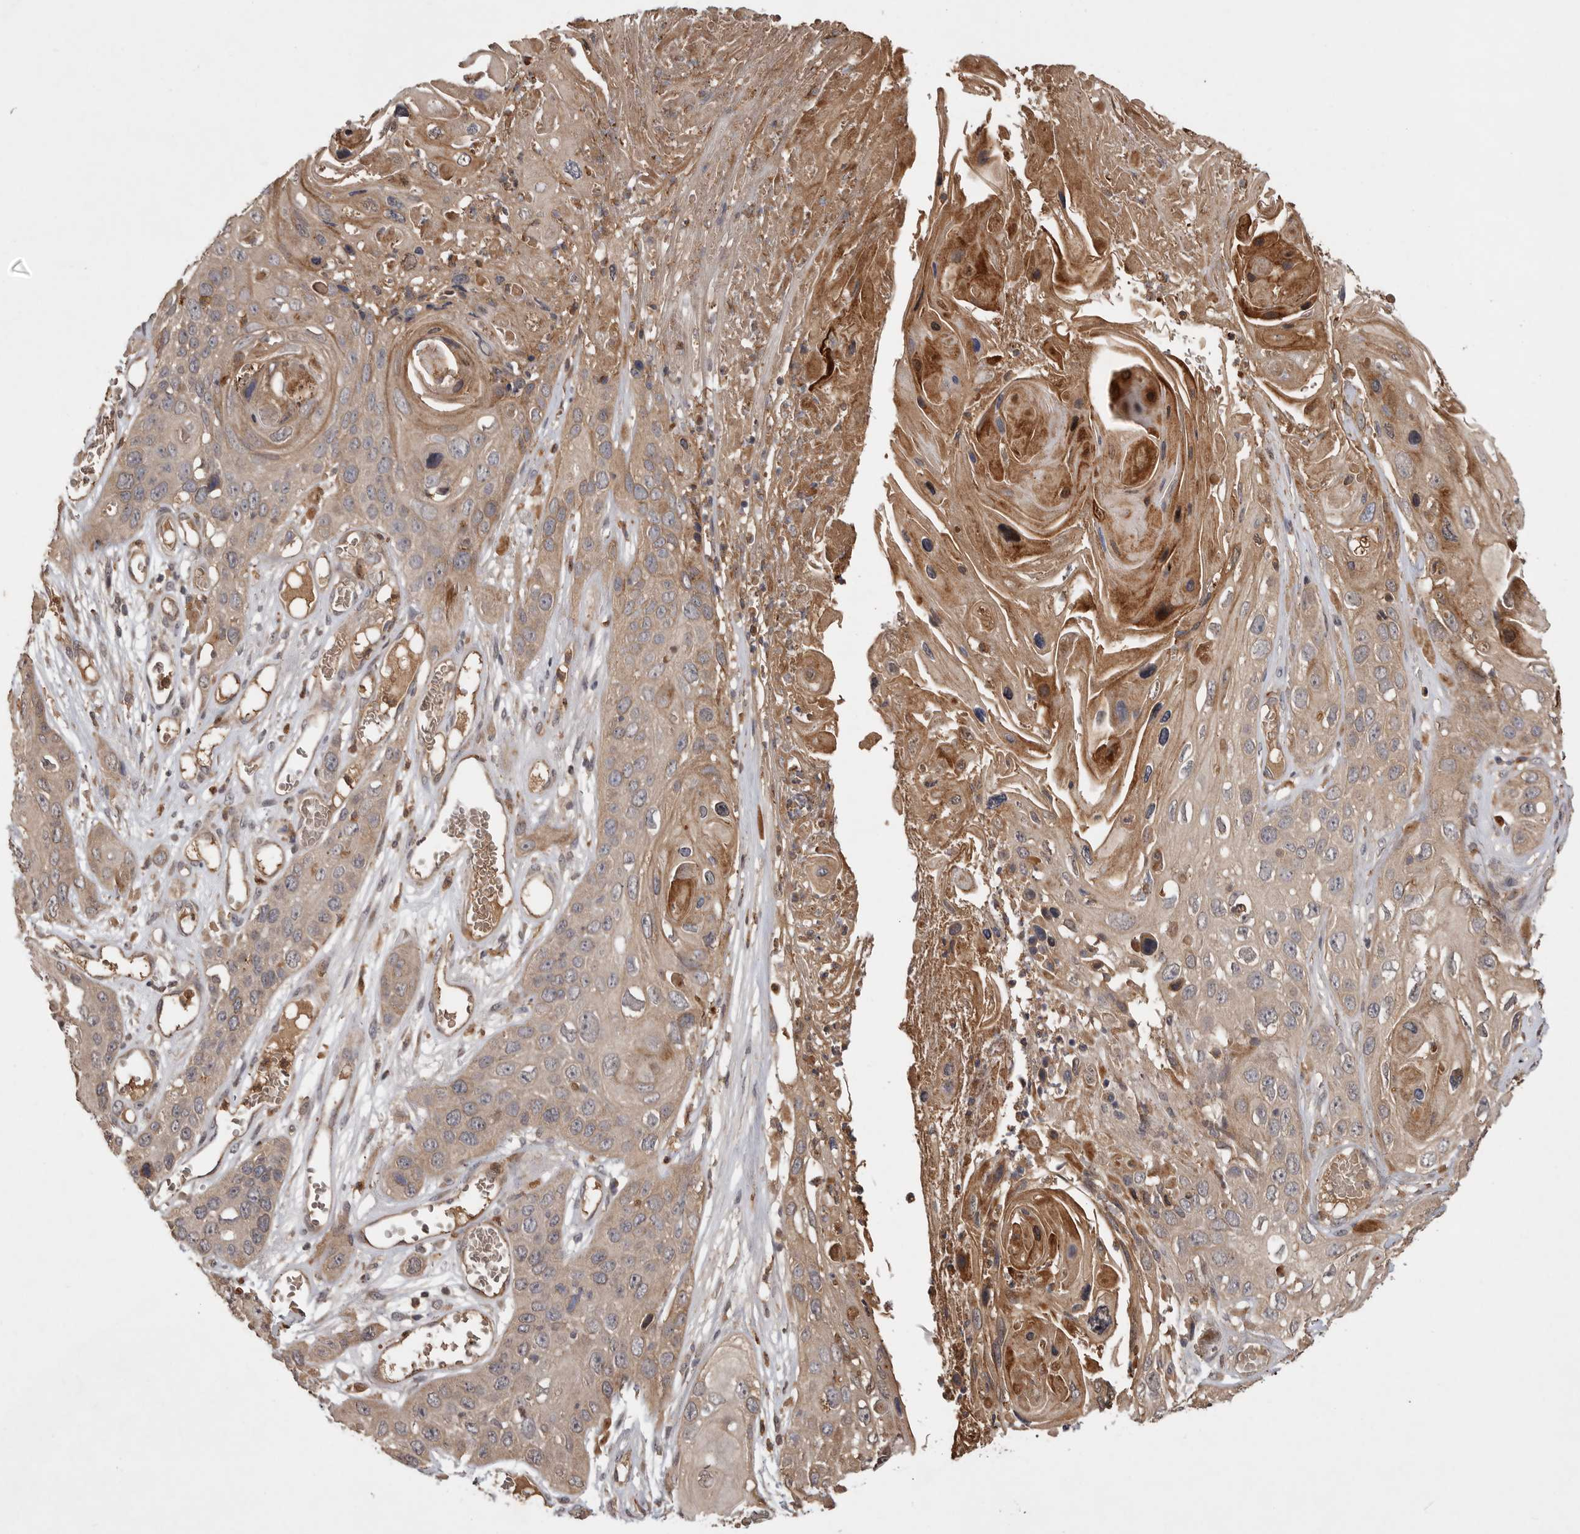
{"staining": {"intensity": "moderate", "quantity": "<25%", "location": "cytoplasmic/membranous"}, "tissue": "skin cancer", "cell_type": "Tumor cells", "image_type": "cancer", "snomed": [{"axis": "morphology", "description": "Squamous cell carcinoma, NOS"}, {"axis": "topography", "description": "Skin"}], "caption": "This is an image of immunohistochemistry (IHC) staining of skin cancer (squamous cell carcinoma), which shows moderate staining in the cytoplasmic/membranous of tumor cells.", "gene": "VN1R4", "patient": {"sex": "male", "age": 55}}